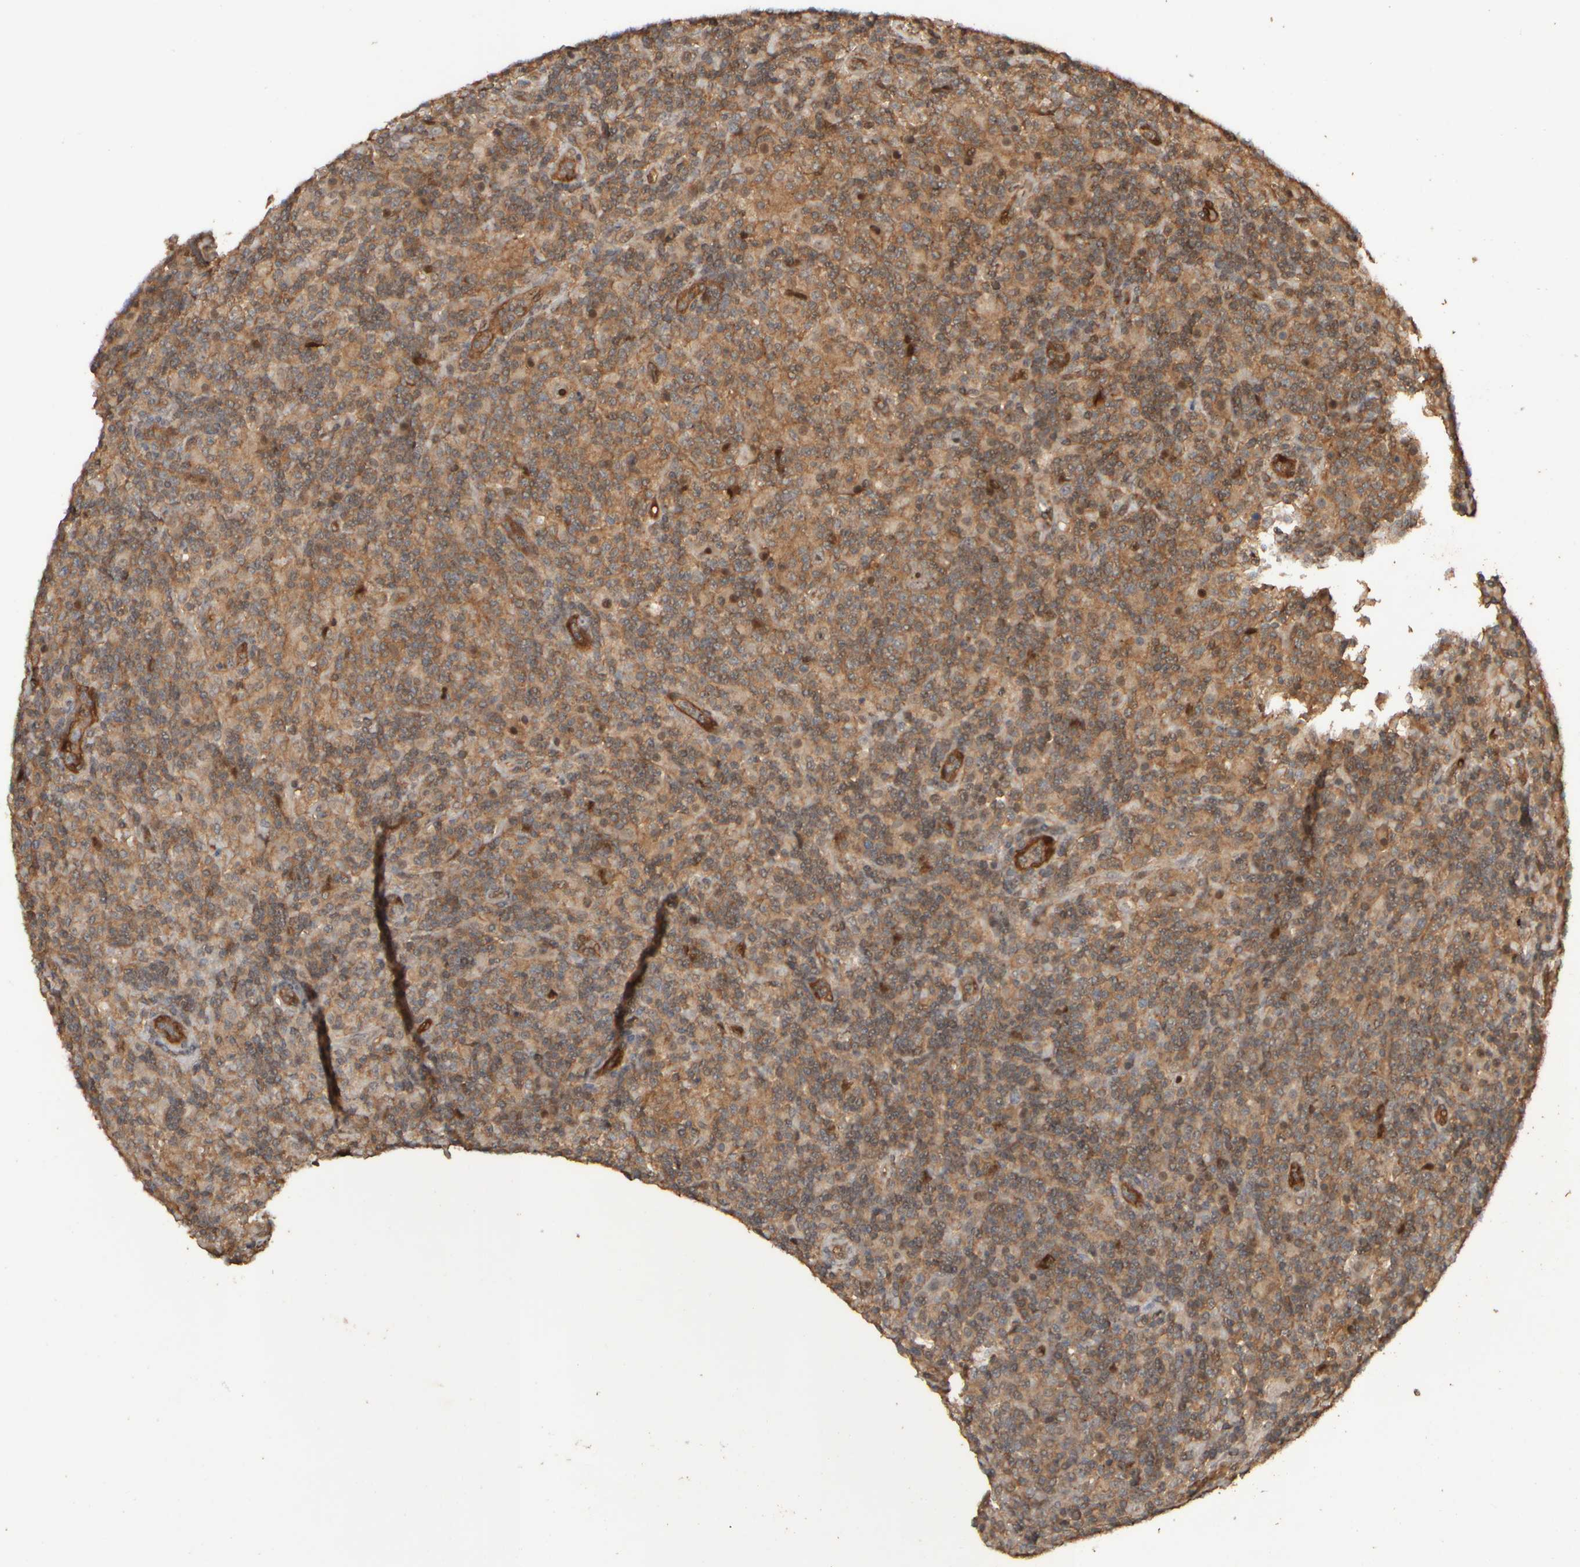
{"staining": {"intensity": "moderate", "quantity": ">75%", "location": "cytoplasmic/membranous,nuclear"}, "tissue": "lymphoma", "cell_type": "Tumor cells", "image_type": "cancer", "snomed": [{"axis": "morphology", "description": "Hodgkin's disease, NOS"}, {"axis": "topography", "description": "Lymph node"}], "caption": "Lymphoma tissue demonstrates moderate cytoplasmic/membranous and nuclear staining in about >75% of tumor cells", "gene": "SPHK1", "patient": {"sex": "male", "age": 70}}